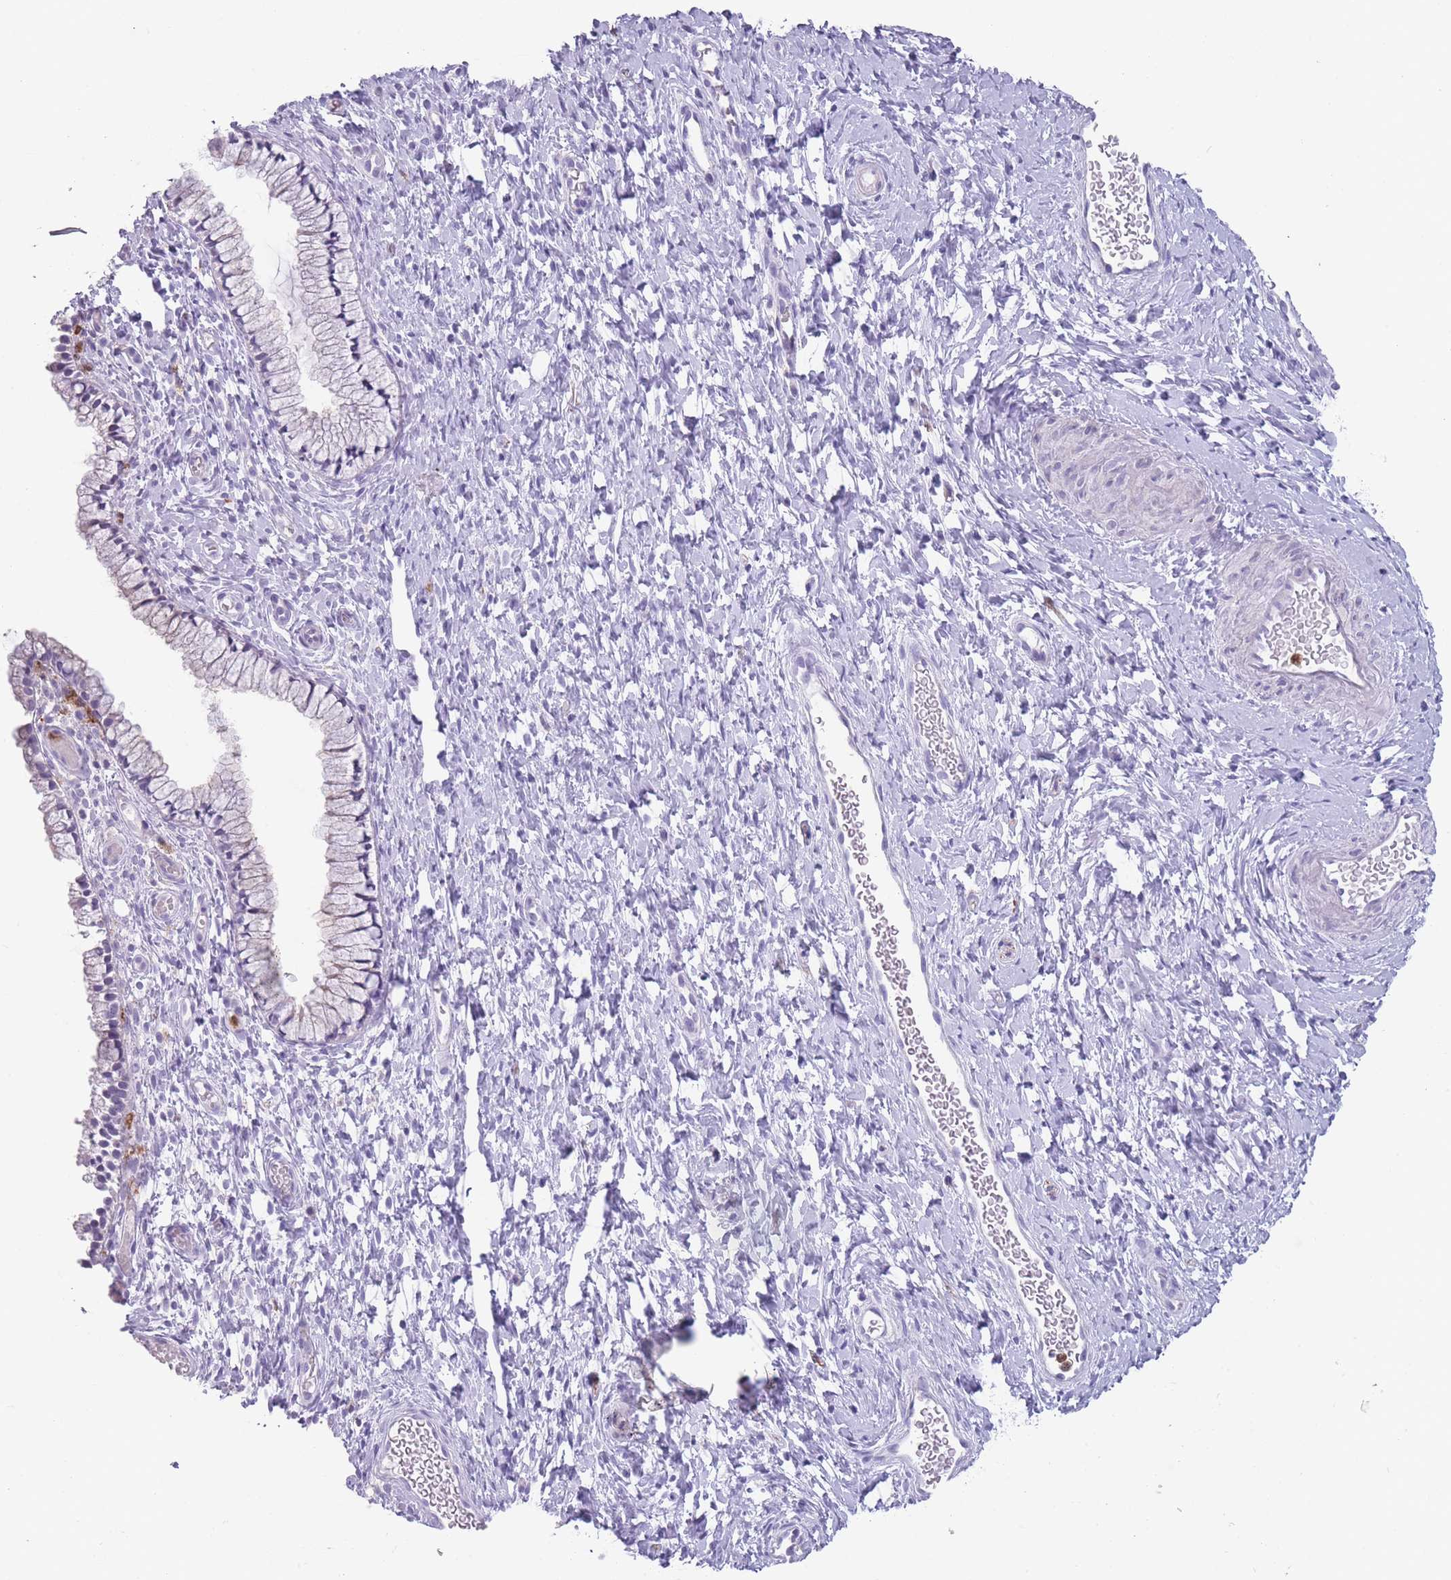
{"staining": {"intensity": "negative", "quantity": "none", "location": "none"}, "tissue": "cervix", "cell_type": "Glandular cells", "image_type": "normal", "snomed": [{"axis": "morphology", "description": "Normal tissue, NOS"}, {"axis": "topography", "description": "Cervix"}], "caption": "High power microscopy micrograph of an immunohistochemistry micrograph of normal cervix, revealing no significant expression in glandular cells. (Brightfield microscopy of DAB immunohistochemistry at high magnification).", "gene": "CR1L", "patient": {"sex": "female", "age": 36}}